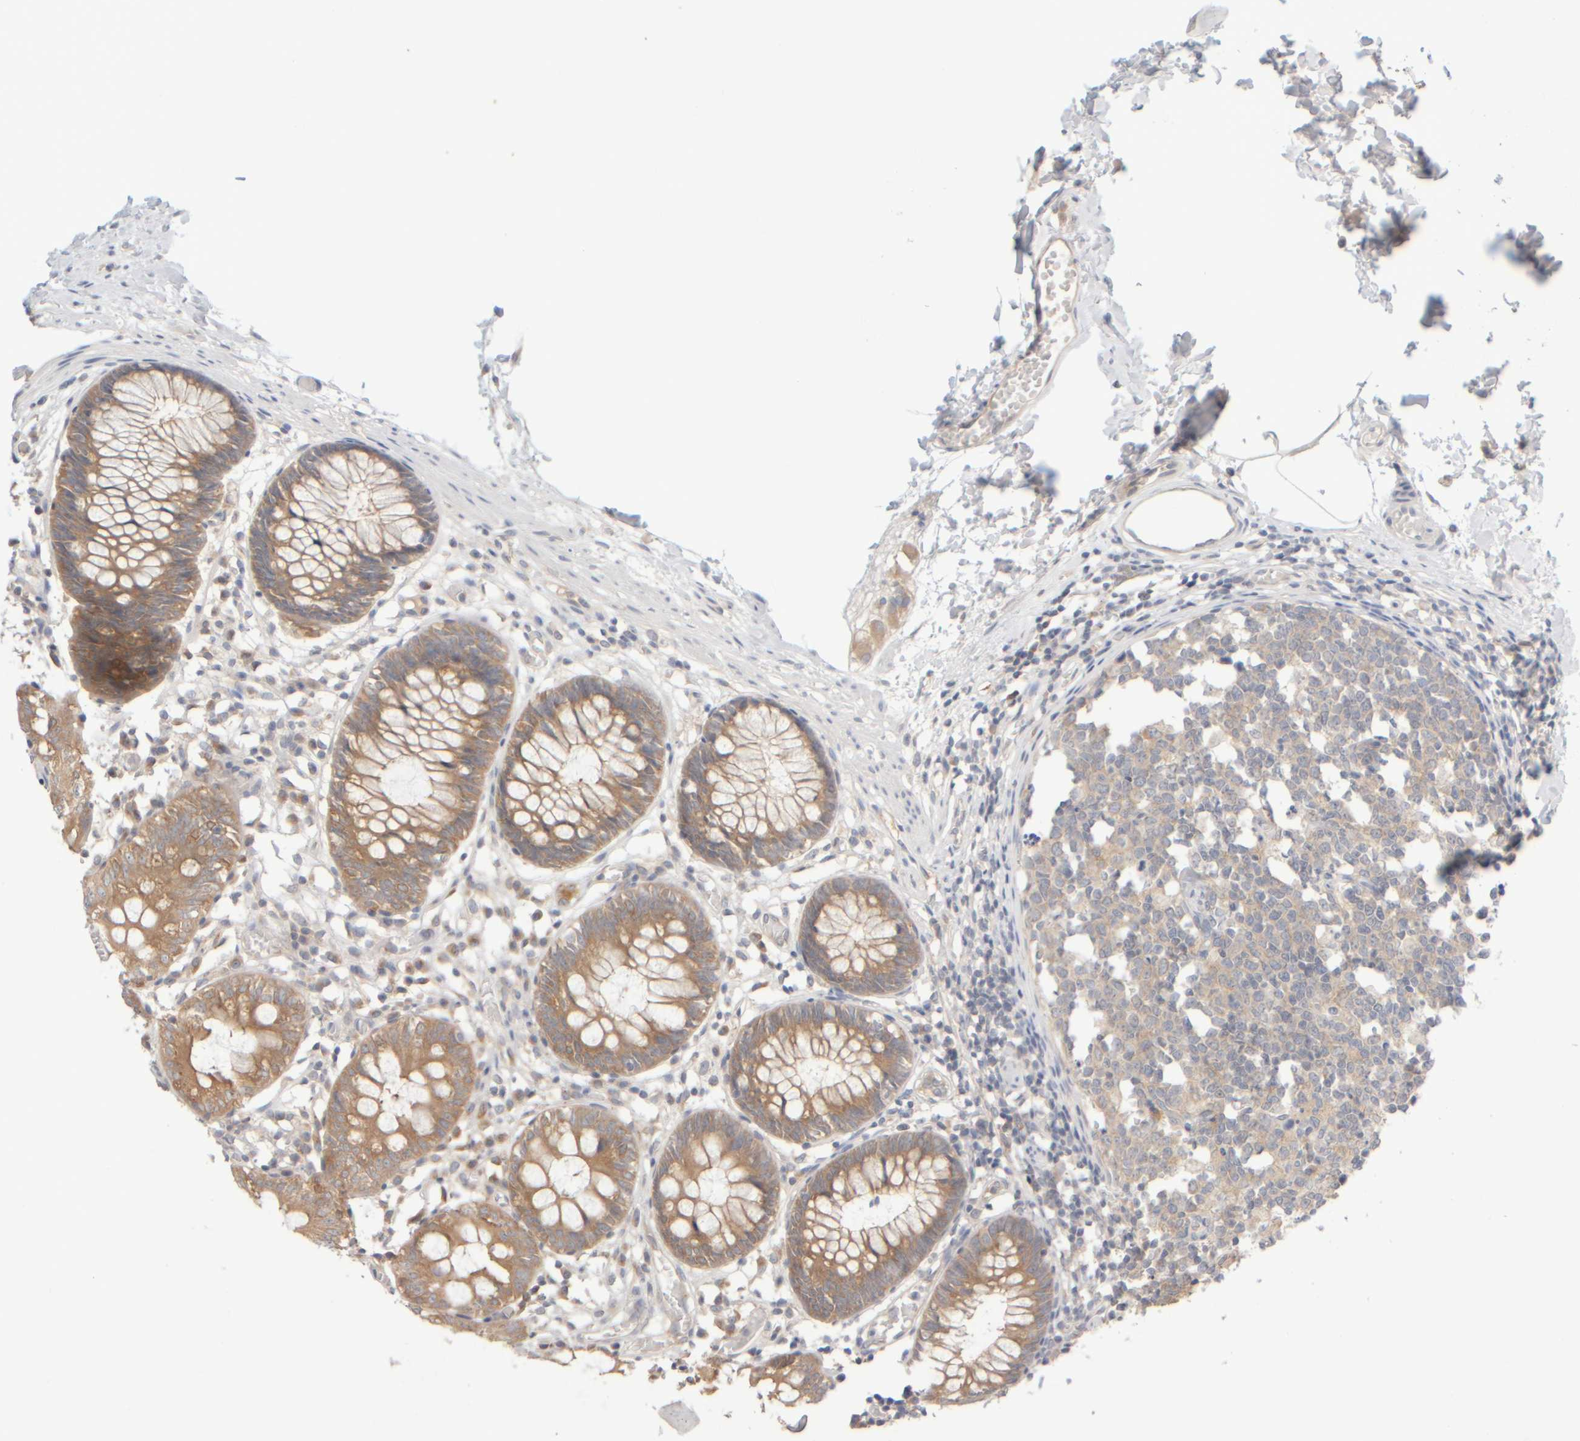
{"staining": {"intensity": "weak", "quantity": ">75%", "location": "cytoplasmic/membranous"}, "tissue": "colon", "cell_type": "Endothelial cells", "image_type": "normal", "snomed": [{"axis": "morphology", "description": "Normal tissue, NOS"}, {"axis": "topography", "description": "Colon"}], "caption": "An immunohistochemistry histopathology image of benign tissue is shown. Protein staining in brown shows weak cytoplasmic/membranous positivity in colon within endothelial cells.", "gene": "GOPC", "patient": {"sex": "male", "age": 14}}